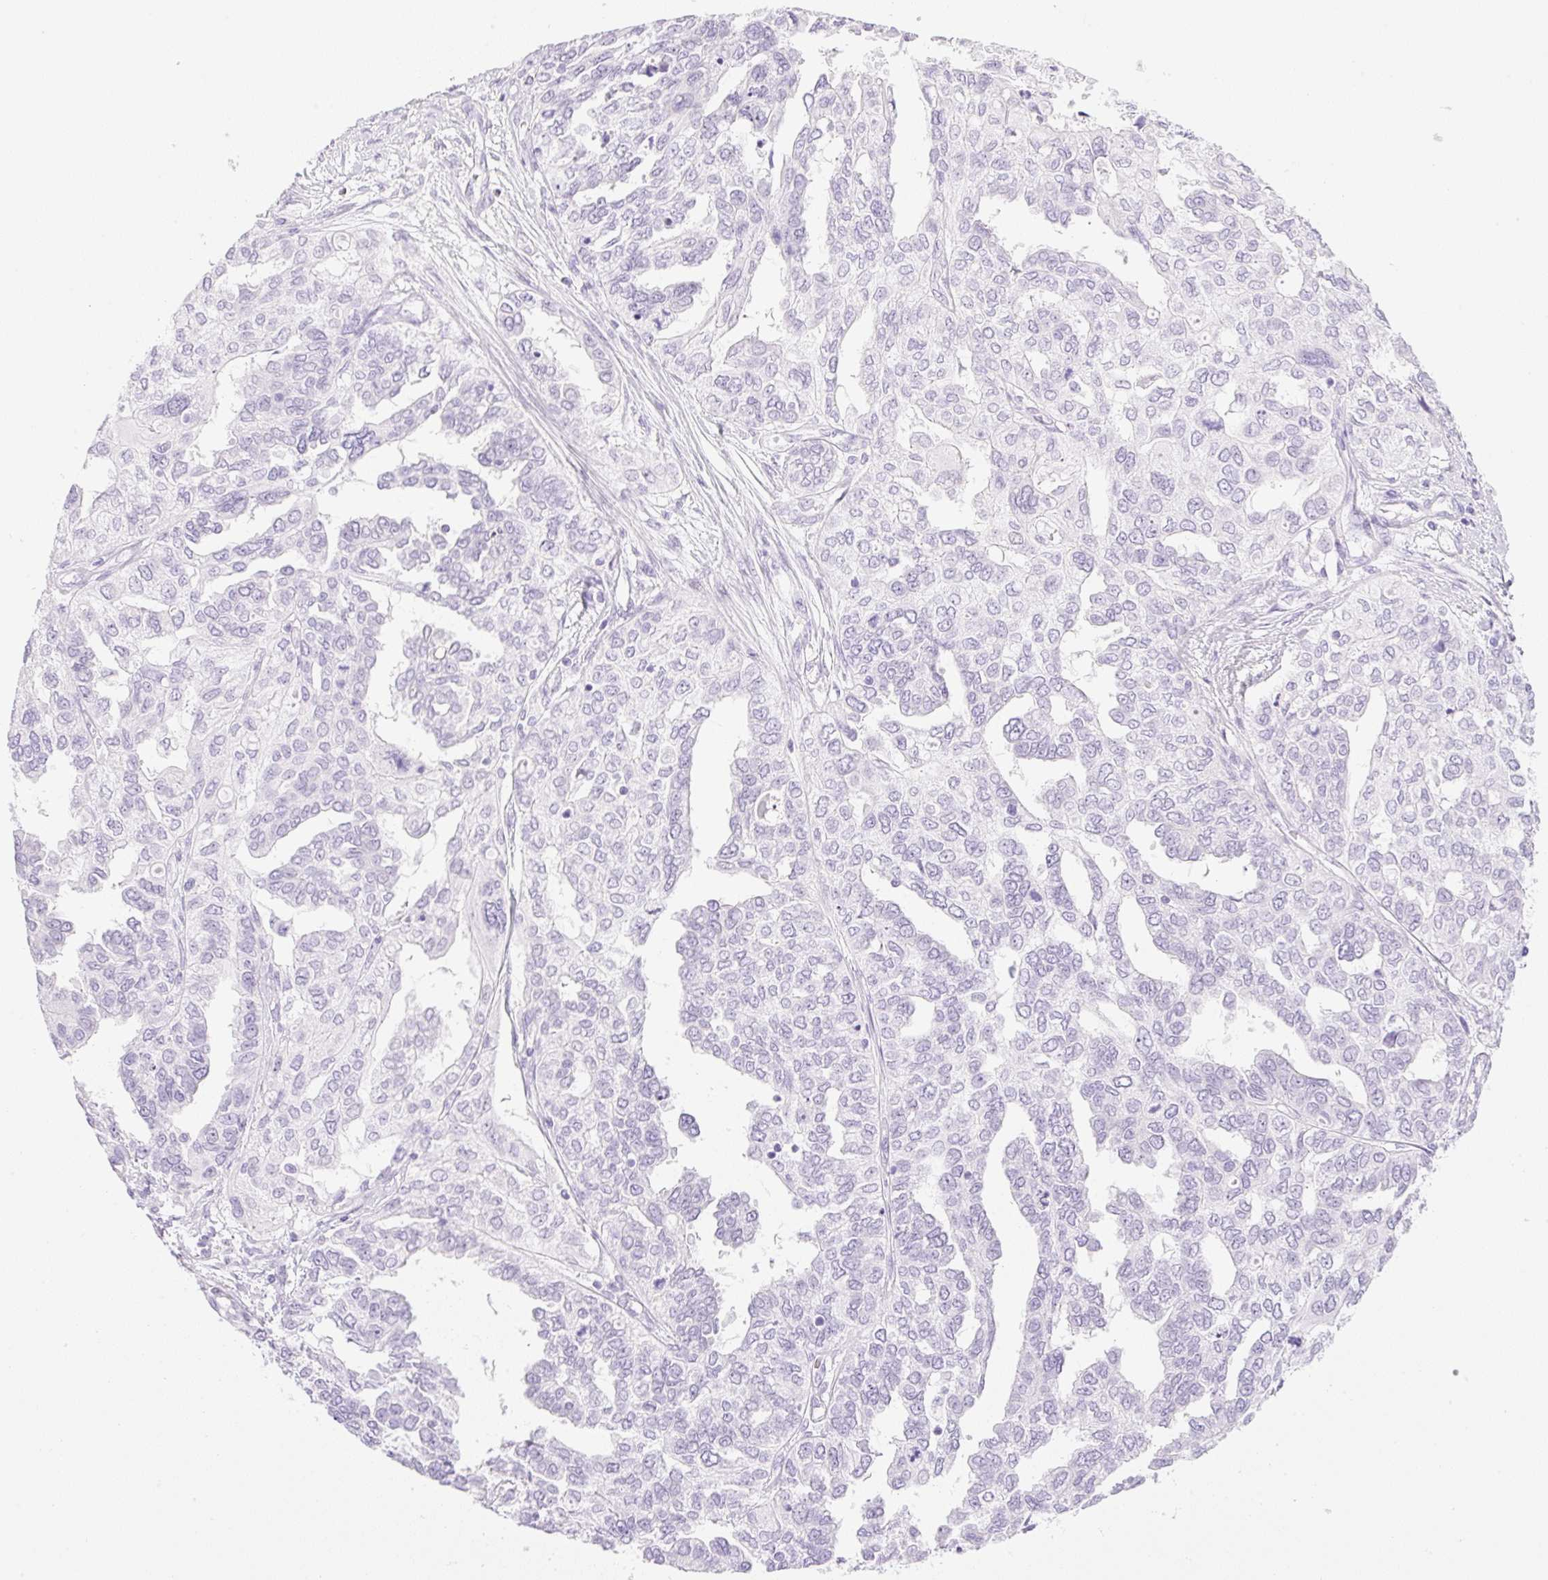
{"staining": {"intensity": "negative", "quantity": "none", "location": "none"}, "tissue": "ovarian cancer", "cell_type": "Tumor cells", "image_type": "cancer", "snomed": [{"axis": "morphology", "description": "Cystadenocarcinoma, serous, NOS"}, {"axis": "topography", "description": "Ovary"}], "caption": "Tumor cells are negative for protein expression in human ovarian serous cystadenocarcinoma.", "gene": "SPRR4", "patient": {"sex": "female", "age": 53}}